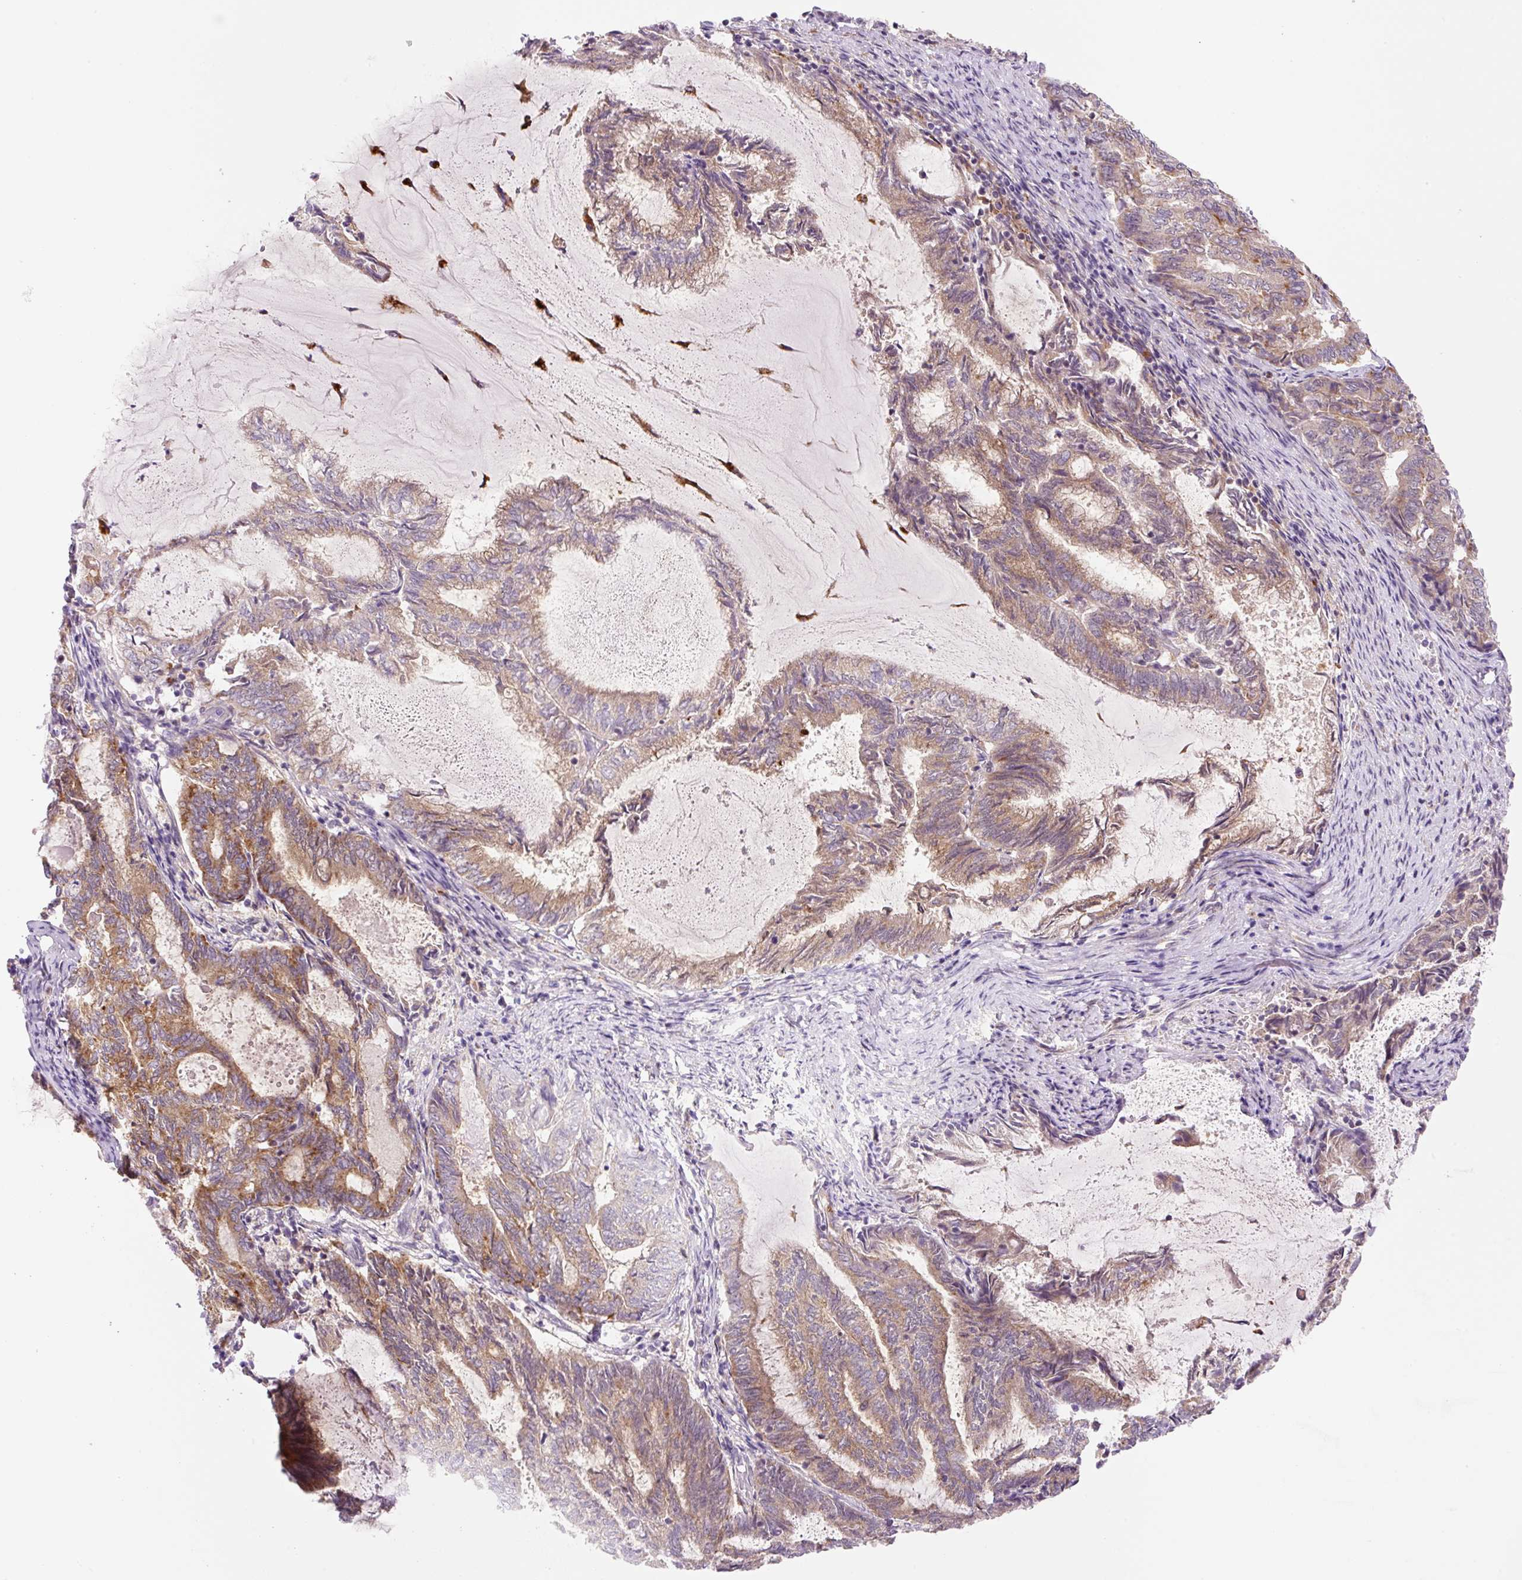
{"staining": {"intensity": "moderate", "quantity": ">75%", "location": "cytoplasmic/membranous"}, "tissue": "endometrial cancer", "cell_type": "Tumor cells", "image_type": "cancer", "snomed": [{"axis": "morphology", "description": "Adenocarcinoma, NOS"}, {"axis": "topography", "description": "Endometrium"}], "caption": "Immunohistochemical staining of endometrial adenocarcinoma demonstrates medium levels of moderate cytoplasmic/membranous staining in about >75% of tumor cells. The staining was performed using DAB (3,3'-diaminobenzidine) to visualize the protein expression in brown, while the nuclei were stained in blue with hematoxylin (Magnification: 20x).", "gene": "CEBPZOS", "patient": {"sex": "female", "age": 80}}